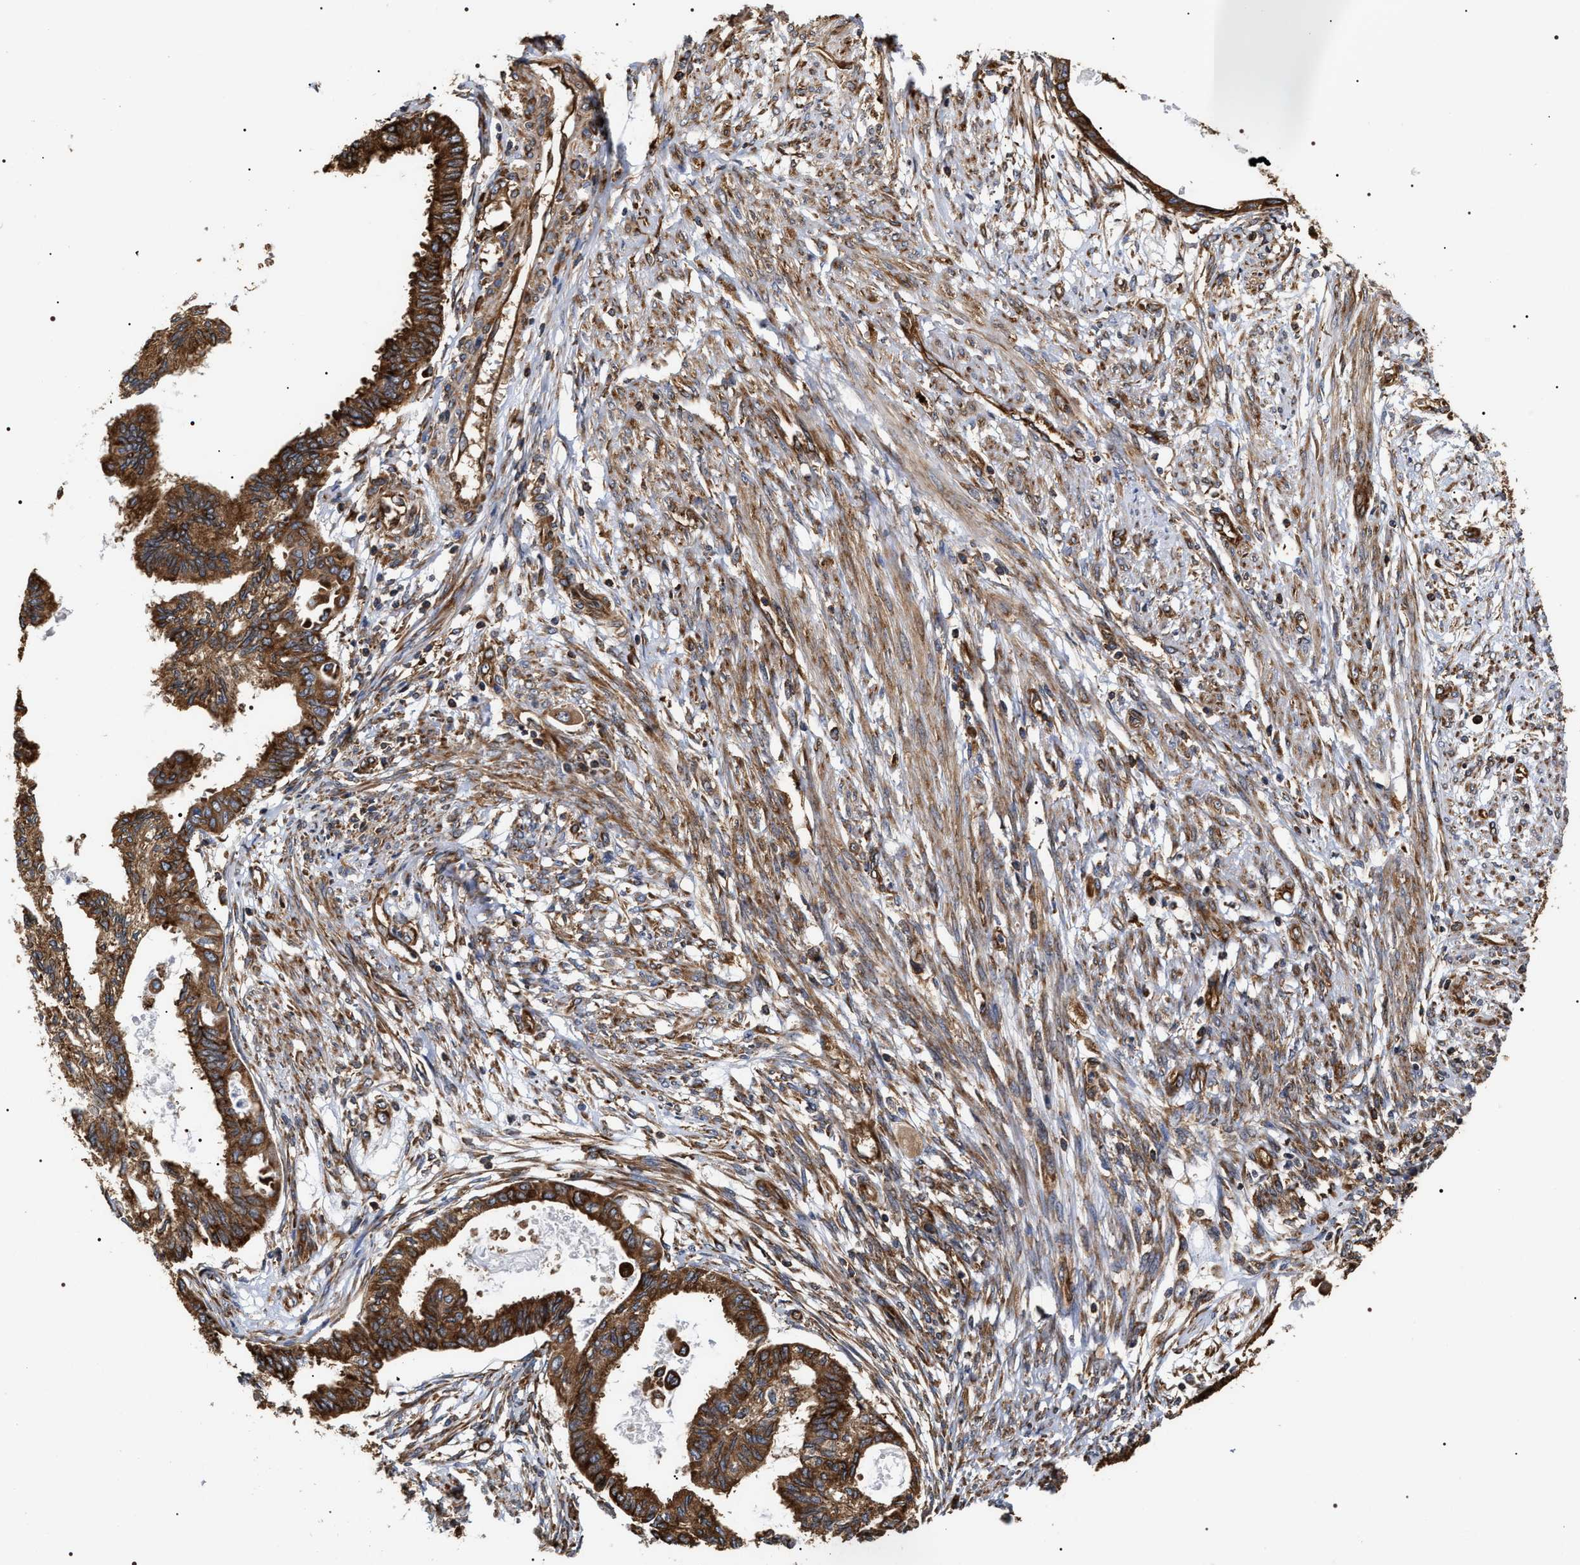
{"staining": {"intensity": "strong", "quantity": ">75%", "location": "cytoplasmic/membranous"}, "tissue": "cervical cancer", "cell_type": "Tumor cells", "image_type": "cancer", "snomed": [{"axis": "morphology", "description": "Normal tissue, NOS"}, {"axis": "morphology", "description": "Adenocarcinoma, NOS"}, {"axis": "topography", "description": "Cervix"}, {"axis": "topography", "description": "Endometrium"}], "caption": "This photomicrograph shows immunohistochemistry staining of human cervical cancer (adenocarcinoma), with high strong cytoplasmic/membranous positivity in approximately >75% of tumor cells.", "gene": "SERBP1", "patient": {"sex": "female", "age": 86}}